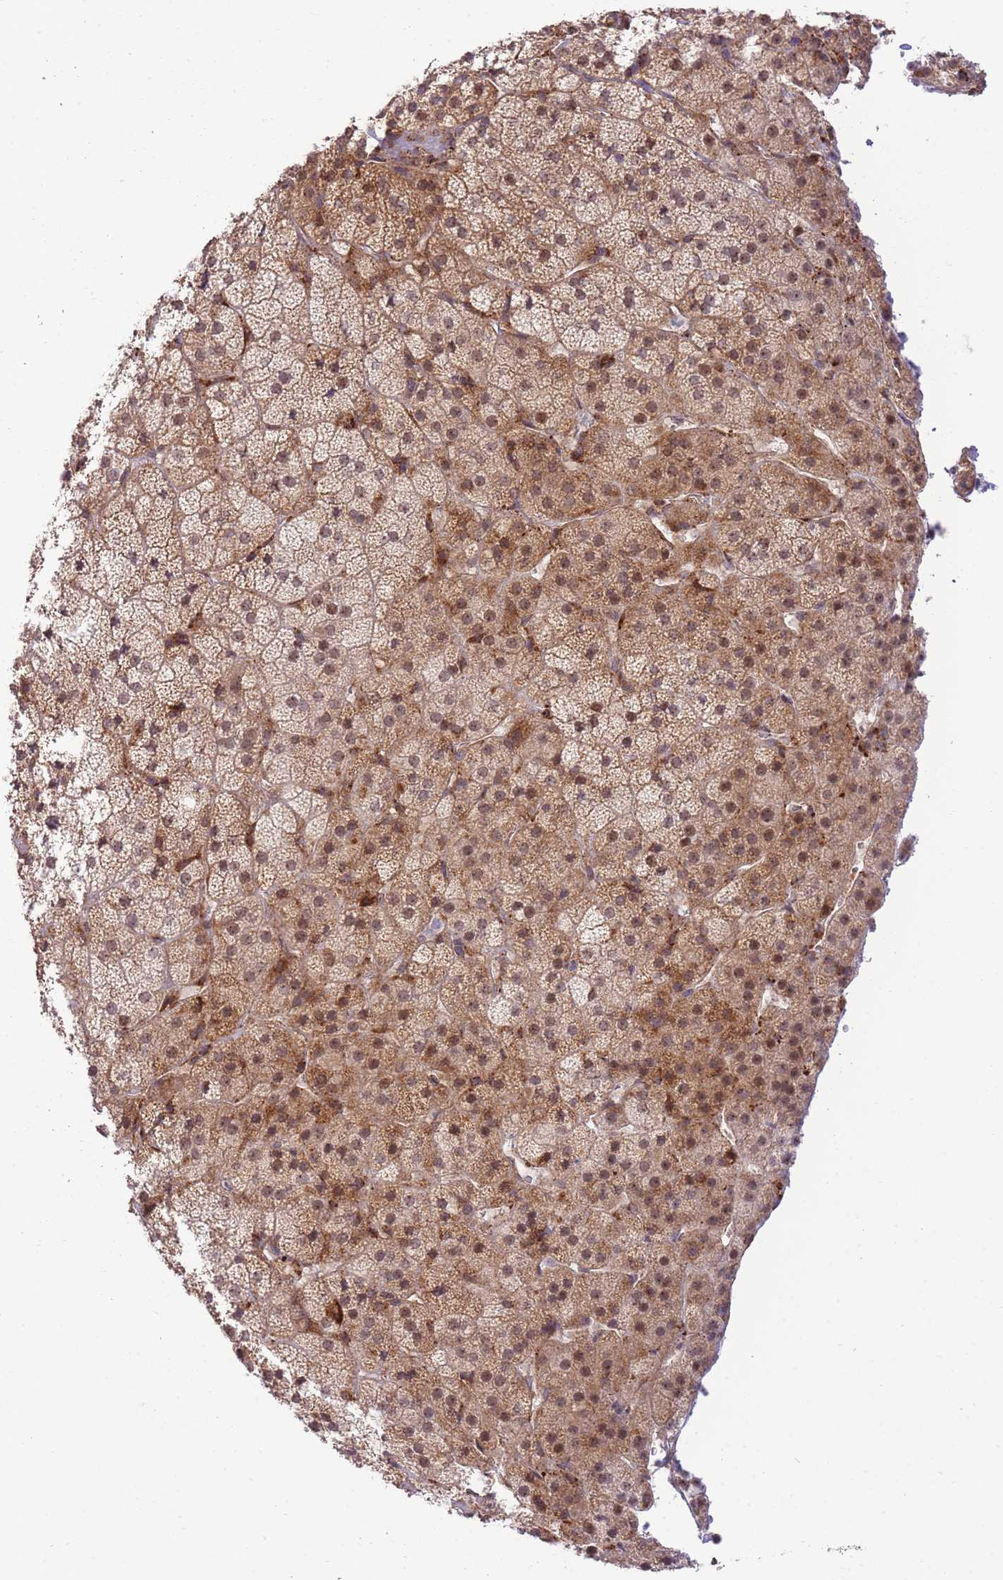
{"staining": {"intensity": "moderate", "quantity": ">75%", "location": "cytoplasmic/membranous,nuclear"}, "tissue": "adrenal gland", "cell_type": "Glandular cells", "image_type": "normal", "snomed": [{"axis": "morphology", "description": "Normal tissue, NOS"}, {"axis": "topography", "description": "Adrenal gland"}], "caption": "The image demonstrates immunohistochemical staining of normal adrenal gland. There is moderate cytoplasmic/membranous,nuclear staining is present in approximately >75% of glandular cells. The protein is stained brown, and the nuclei are stained in blue (DAB IHC with brightfield microscopy, high magnification).", "gene": "EXOSC8", "patient": {"sex": "female", "age": 70}}